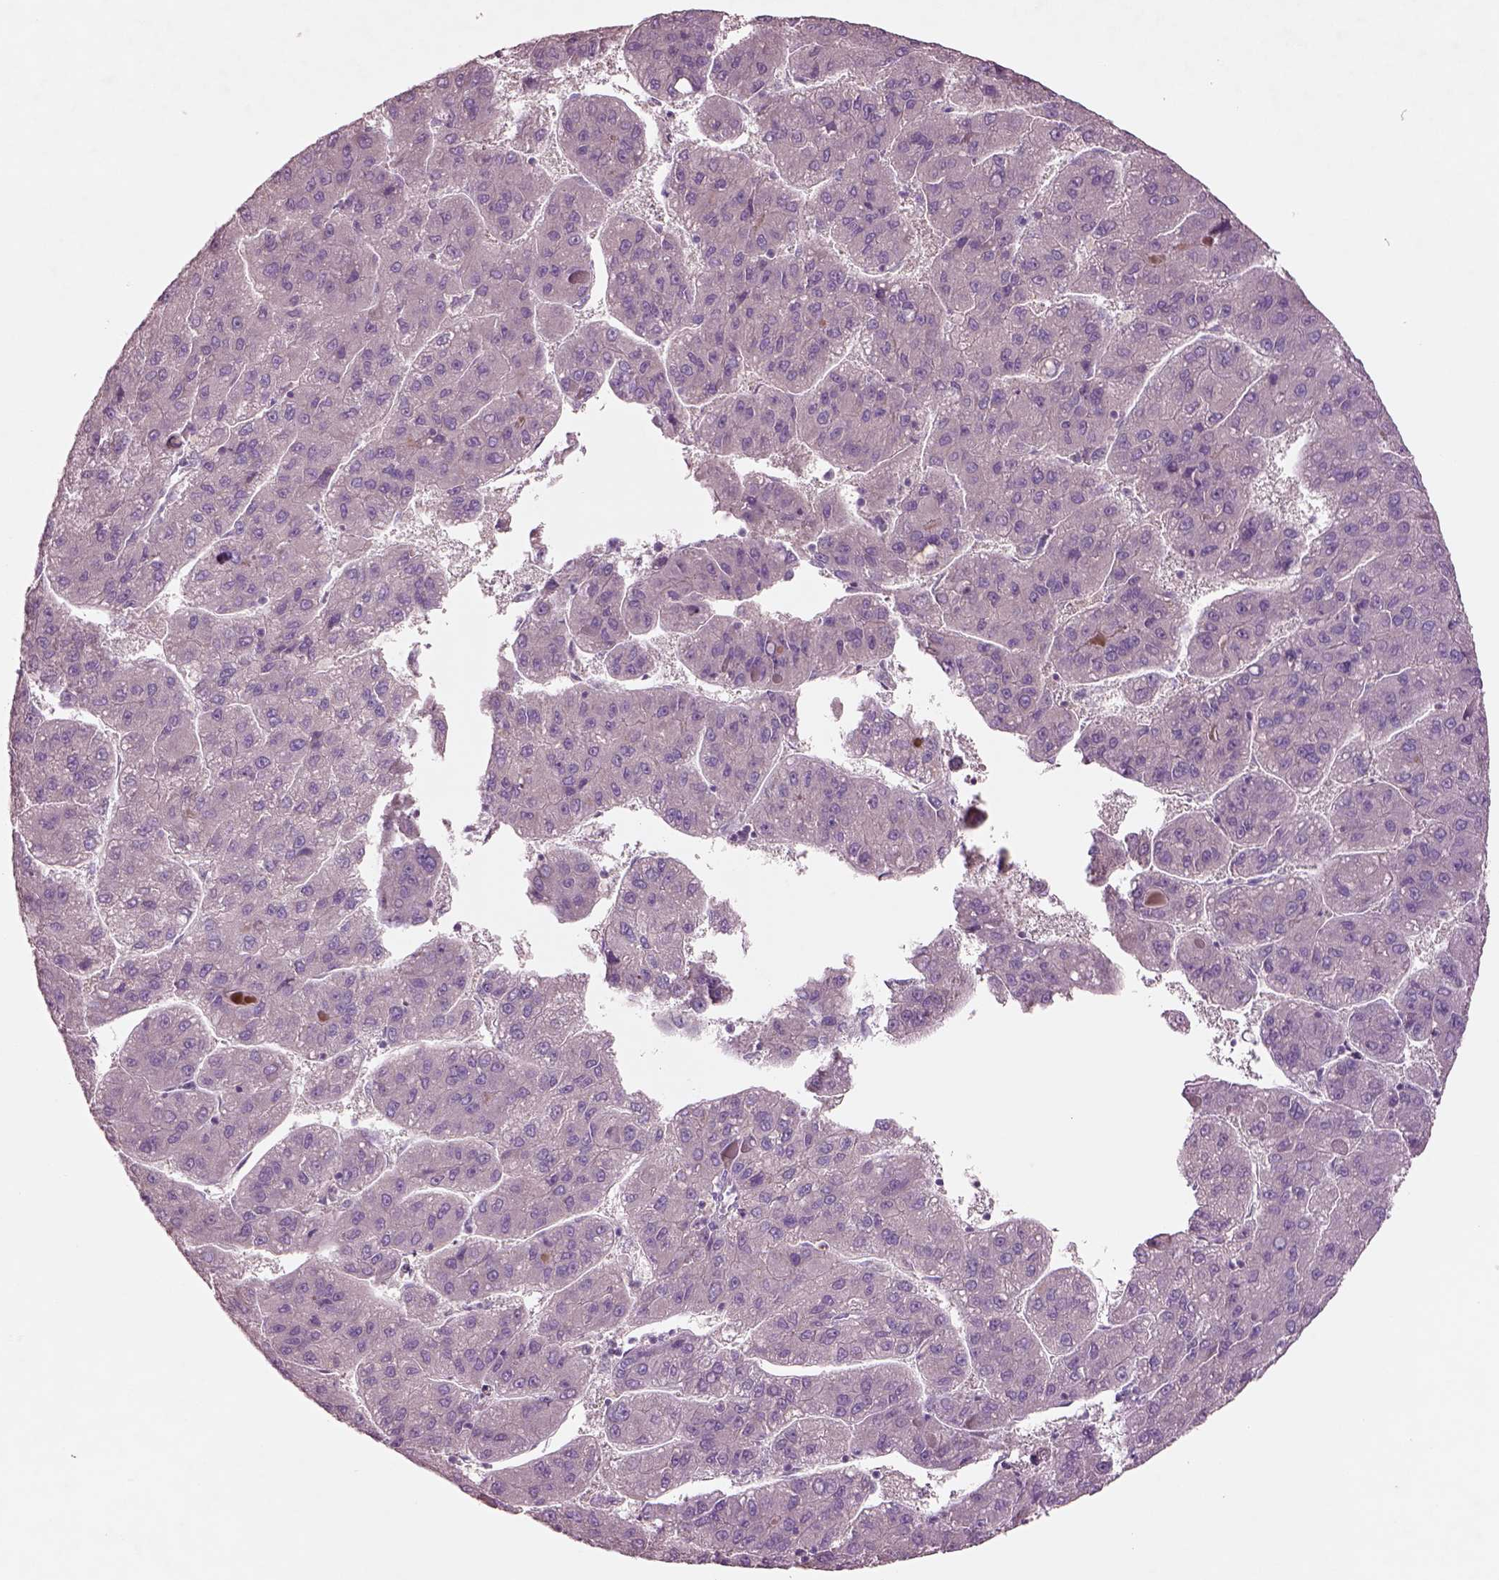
{"staining": {"intensity": "negative", "quantity": "none", "location": "none"}, "tissue": "liver cancer", "cell_type": "Tumor cells", "image_type": "cancer", "snomed": [{"axis": "morphology", "description": "Carcinoma, Hepatocellular, NOS"}, {"axis": "topography", "description": "Liver"}], "caption": "Immunohistochemistry photomicrograph of neoplastic tissue: liver cancer stained with DAB displays no significant protein staining in tumor cells.", "gene": "DUOXA2", "patient": {"sex": "female", "age": 82}}